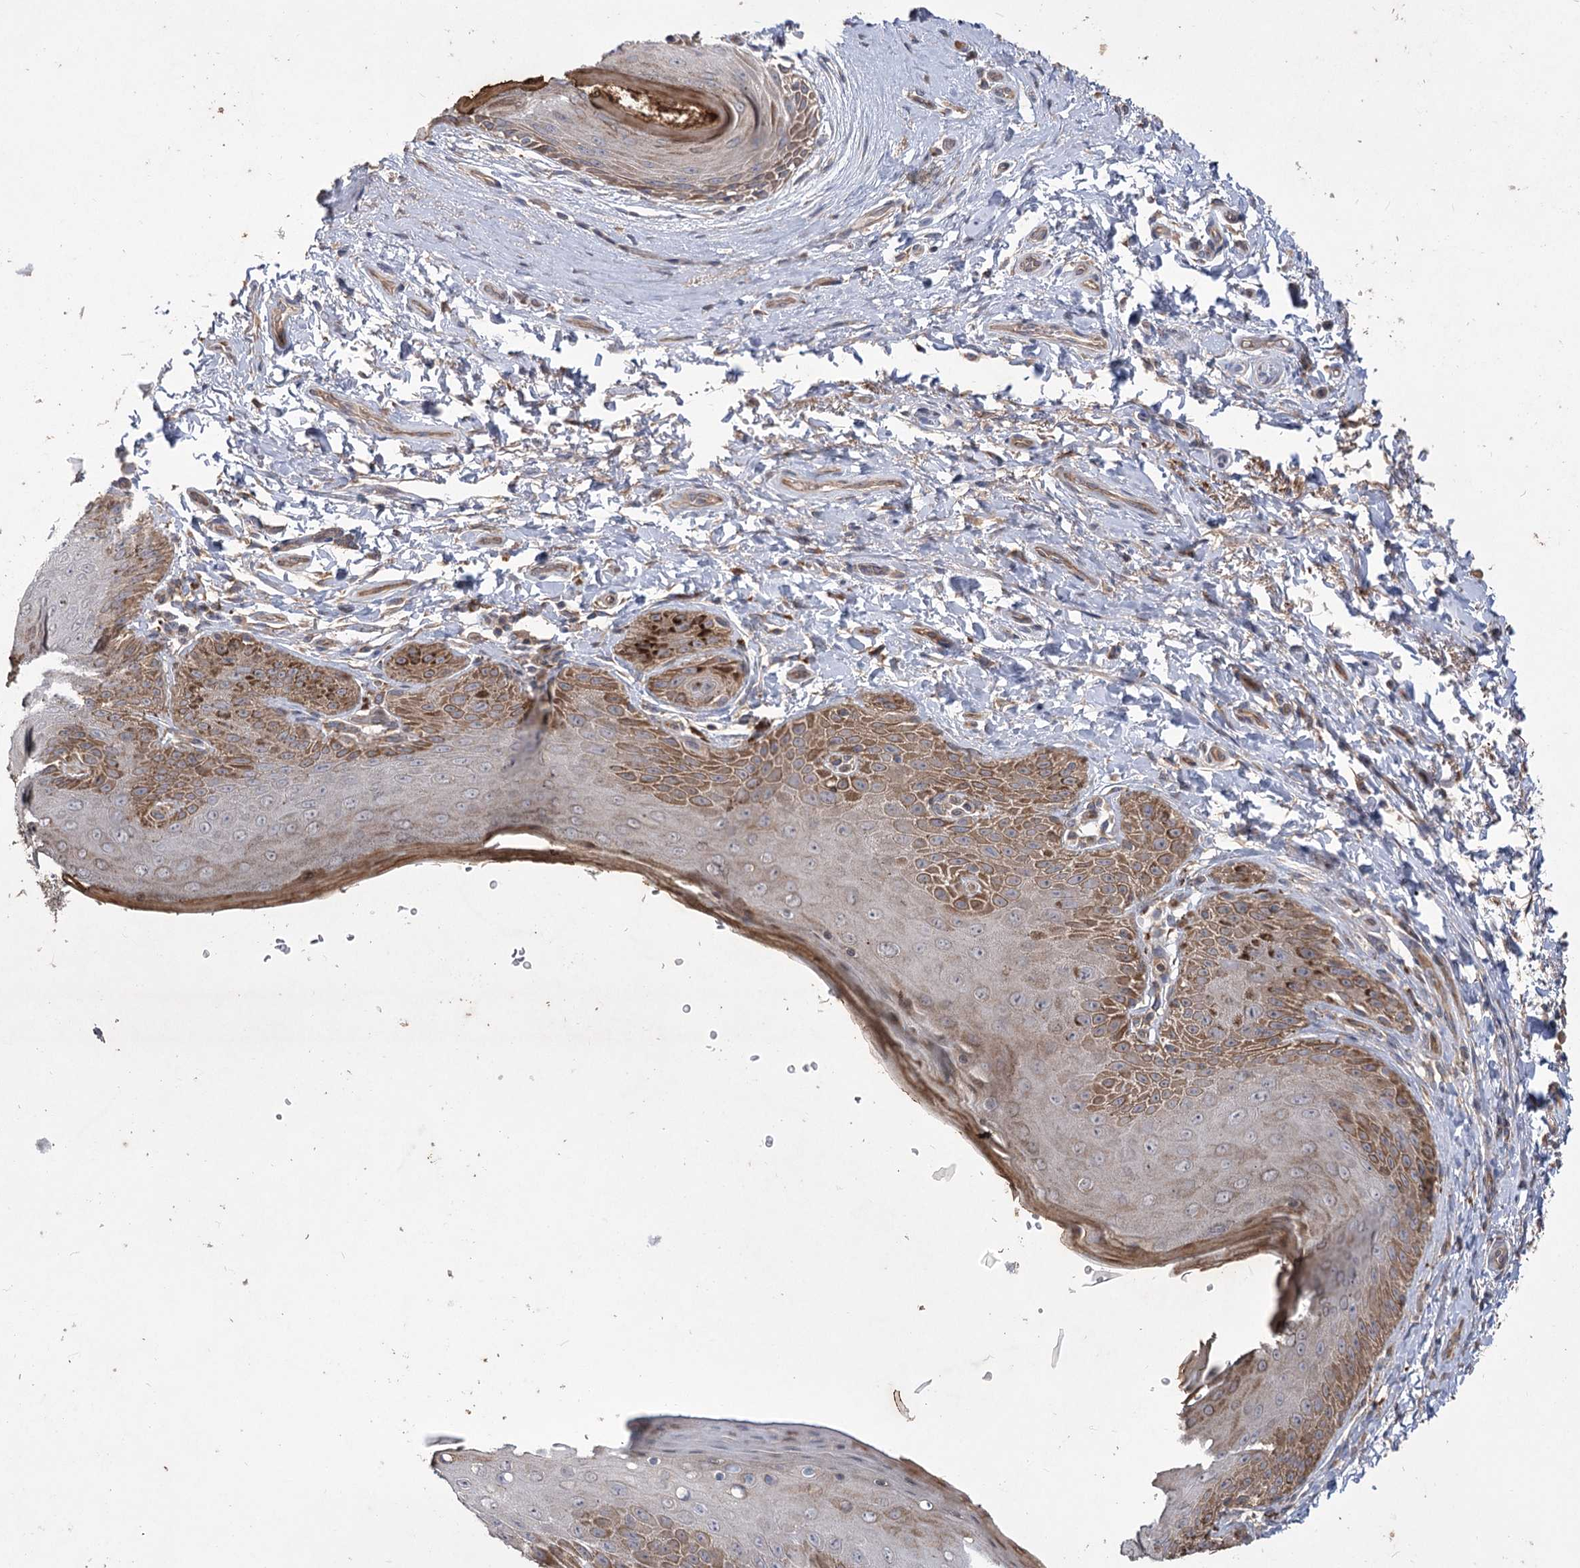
{"staining": {"intensity": "moderate", "quantity": ">75%", "location": "cytoplasmic/membranous"}, "tissue": "skin", "cell_type": "Epidermal cells", "image_type": "normal", "snomed": [{"axis": "morphology", "description": "Normal tissue, NOS"}, {"axis": "topography", "description": "Anal"}], "caption": "IHC histopathology image of benign skin: human skin stained using immunohistochemistry (IHC) exhibits medium levels of moderate protein expression localized specifically in the cytoplasmic/membranous of epidermal cells, appearing as a cytoplasmic/membranous brown color.", "gene": "RIN2", "patient": {"sex": "male", "age": 44}}